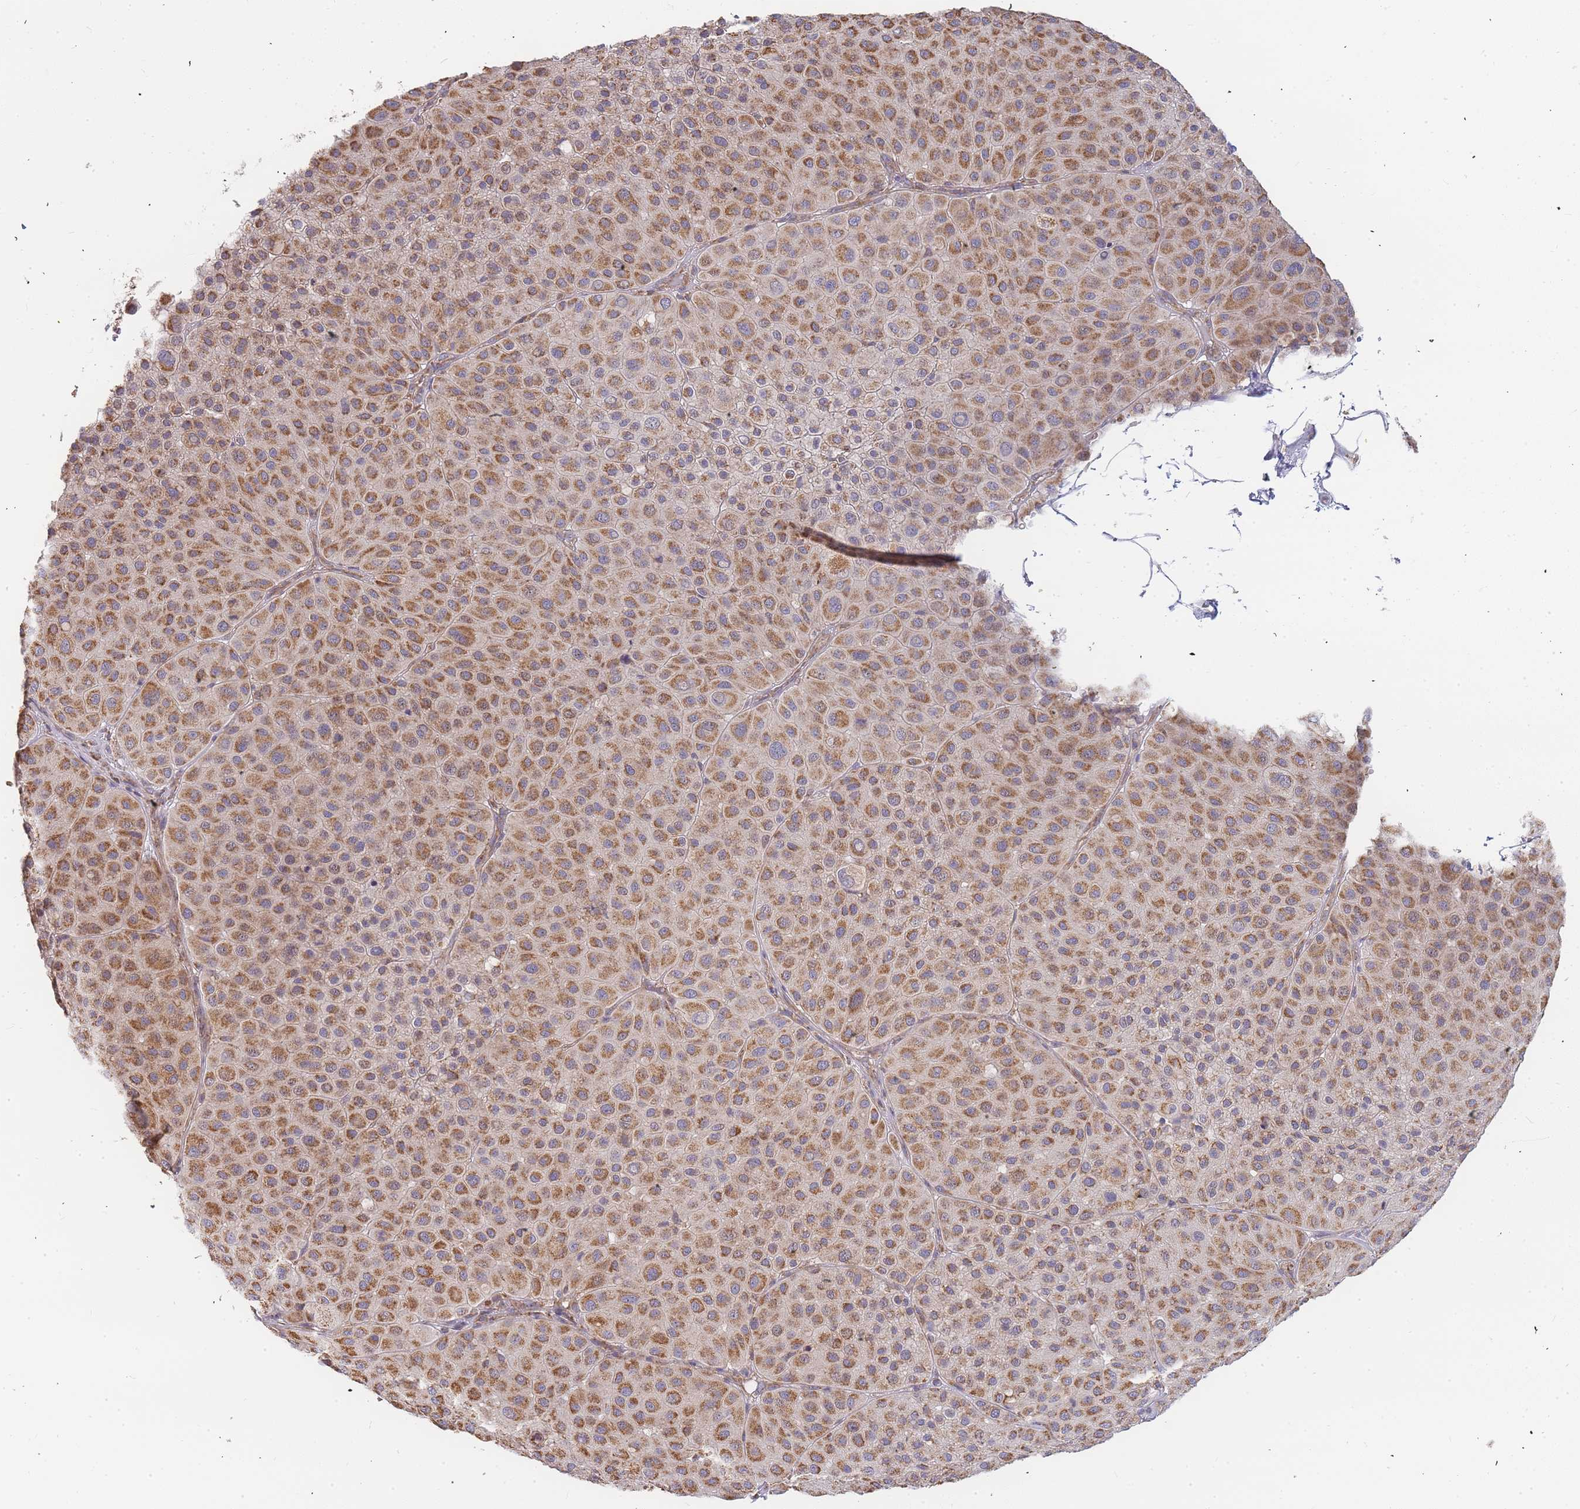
{"staining": {"intensity": "moderate", "quantity": ">75%", "location": "cytoplasmic/membranous"}, "tissue": "melanoma", "cell_type": "Tumor cells", "image_type": "cancer", "snomed": [{"axis": "morphology", "description": "Malignant melanoma, Metastatic site"}, {"axis": "topography", "description": "Smooth muscle"}], "caption": "This photomicrograph shows immunohistochemistry (IHC) staining of melanoma, with medium moderate cytoplasmic/membranous positivity in about >75% of tumor cells.", "gene": "ADCY9", "patient": {"sex": "male", "age": 41}}